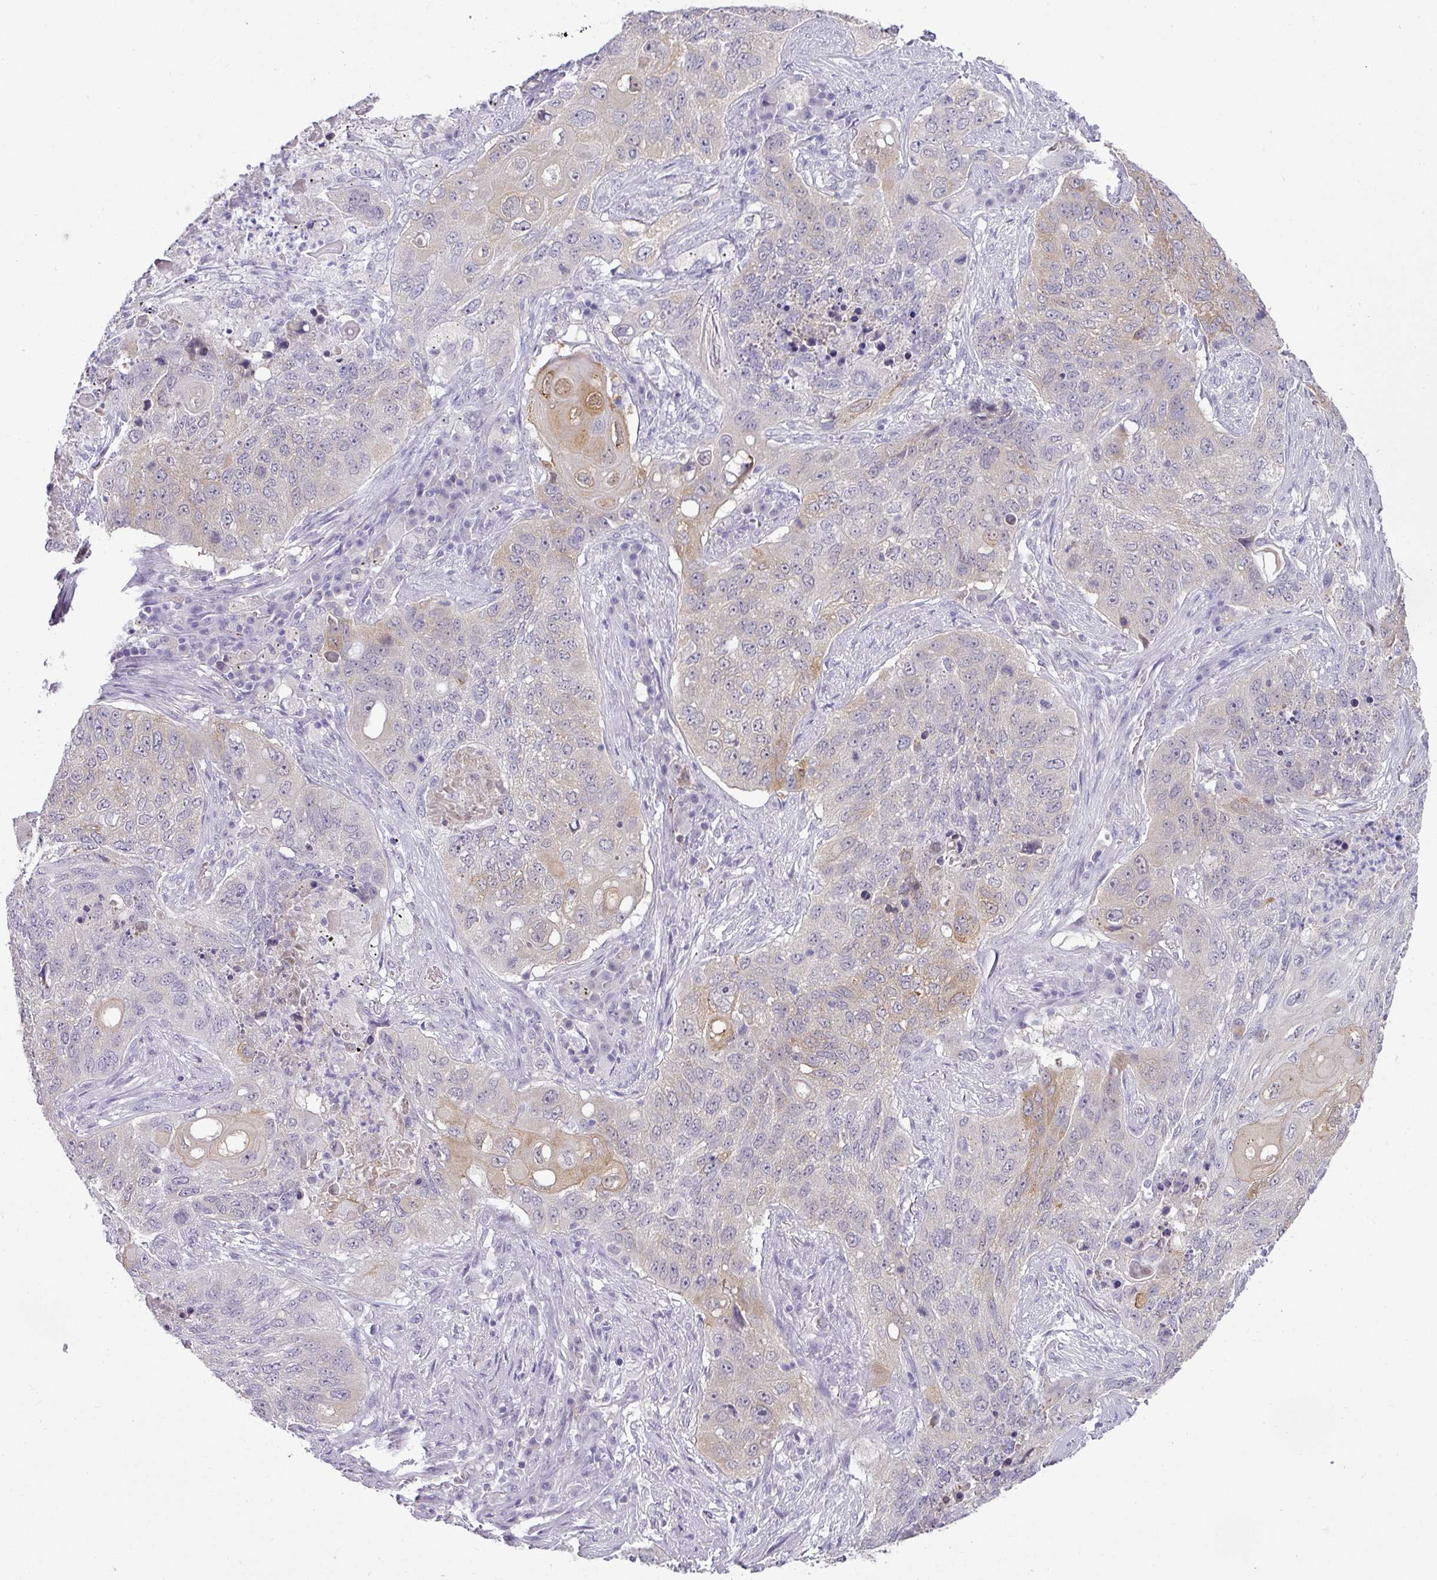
{"staining": {"intensity": "weak", "quantity": "<25%", "location": "cytoplasmic/membranous"}, "tissue": "lung cancer", "cell_type": "Tumor cells", "image_type": "cancer", "snomed": [{"axis": "morphology", "description": "Squamous cell carcinoma, NOS"}, {"axis": "topography", "description": "Lung"}], "caption": "Lung squamous cell carcinoma stained for a protein using immunohistochemistry shows no staining tumor cells.", "gene": "FGF17", "patient": {"sex": "female", "age": 63}}